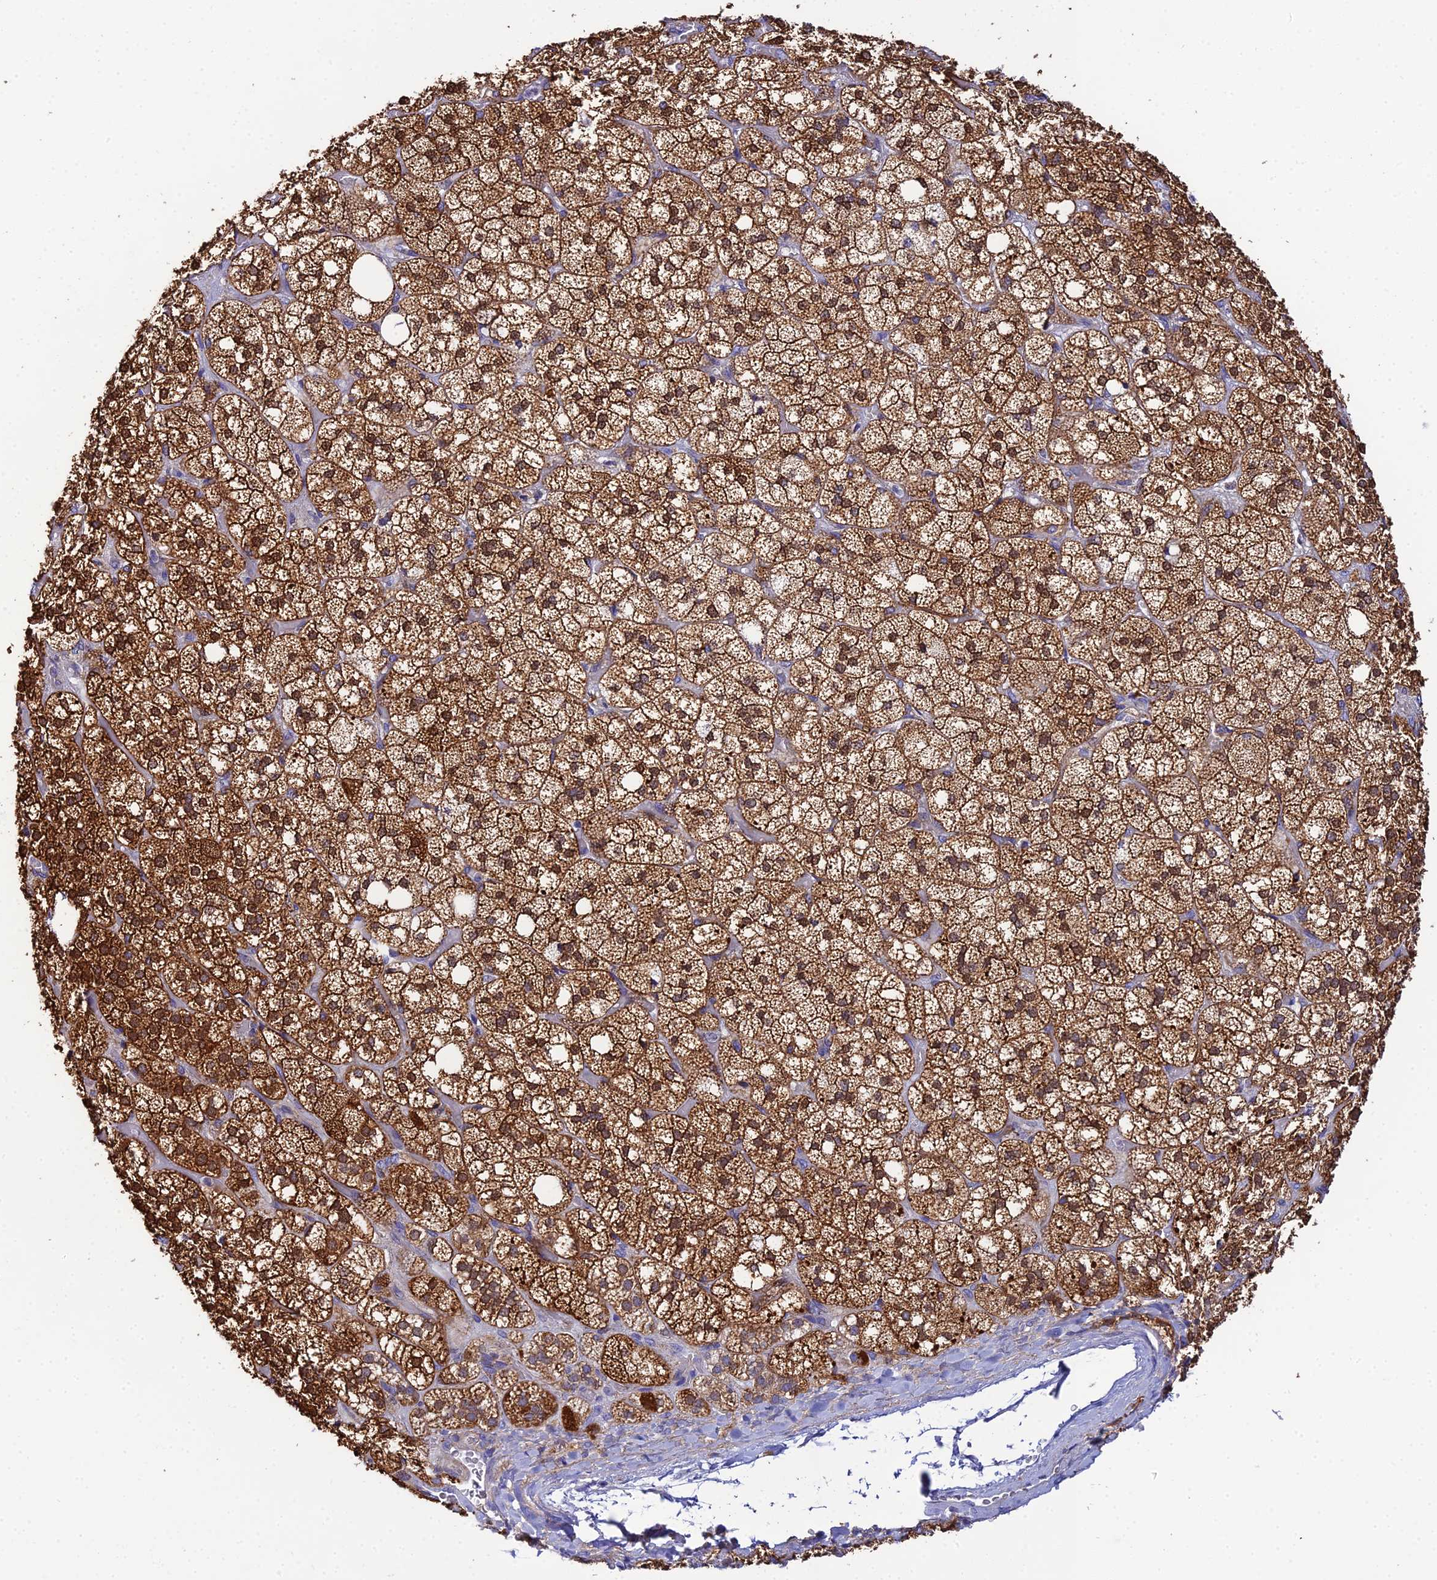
{"staining": {"intensity": "strong", "quantity": ">75%", "location": "cytoplasmic/membranous"}, "tissue": "adrenal gland", "cell_type": "Glandular cells", "image_type": "normal", "snomed": [{"axis": "morphology", "description": "Normal tissue, NOS"}, {"axis": "topography", "description": "Adrenal gland"}], "caption": "Immunohistochemistry (IHC) (DAB) staining of benign human adrenal gland demonstrates strong cytoplasmic/membranous protein expression in about >75% of glandular cells. (IHC, brightfield microscopy, high magnification).", "gene": "NIPSNAP3A", "patient": {"sex": "male", "age": 61}}